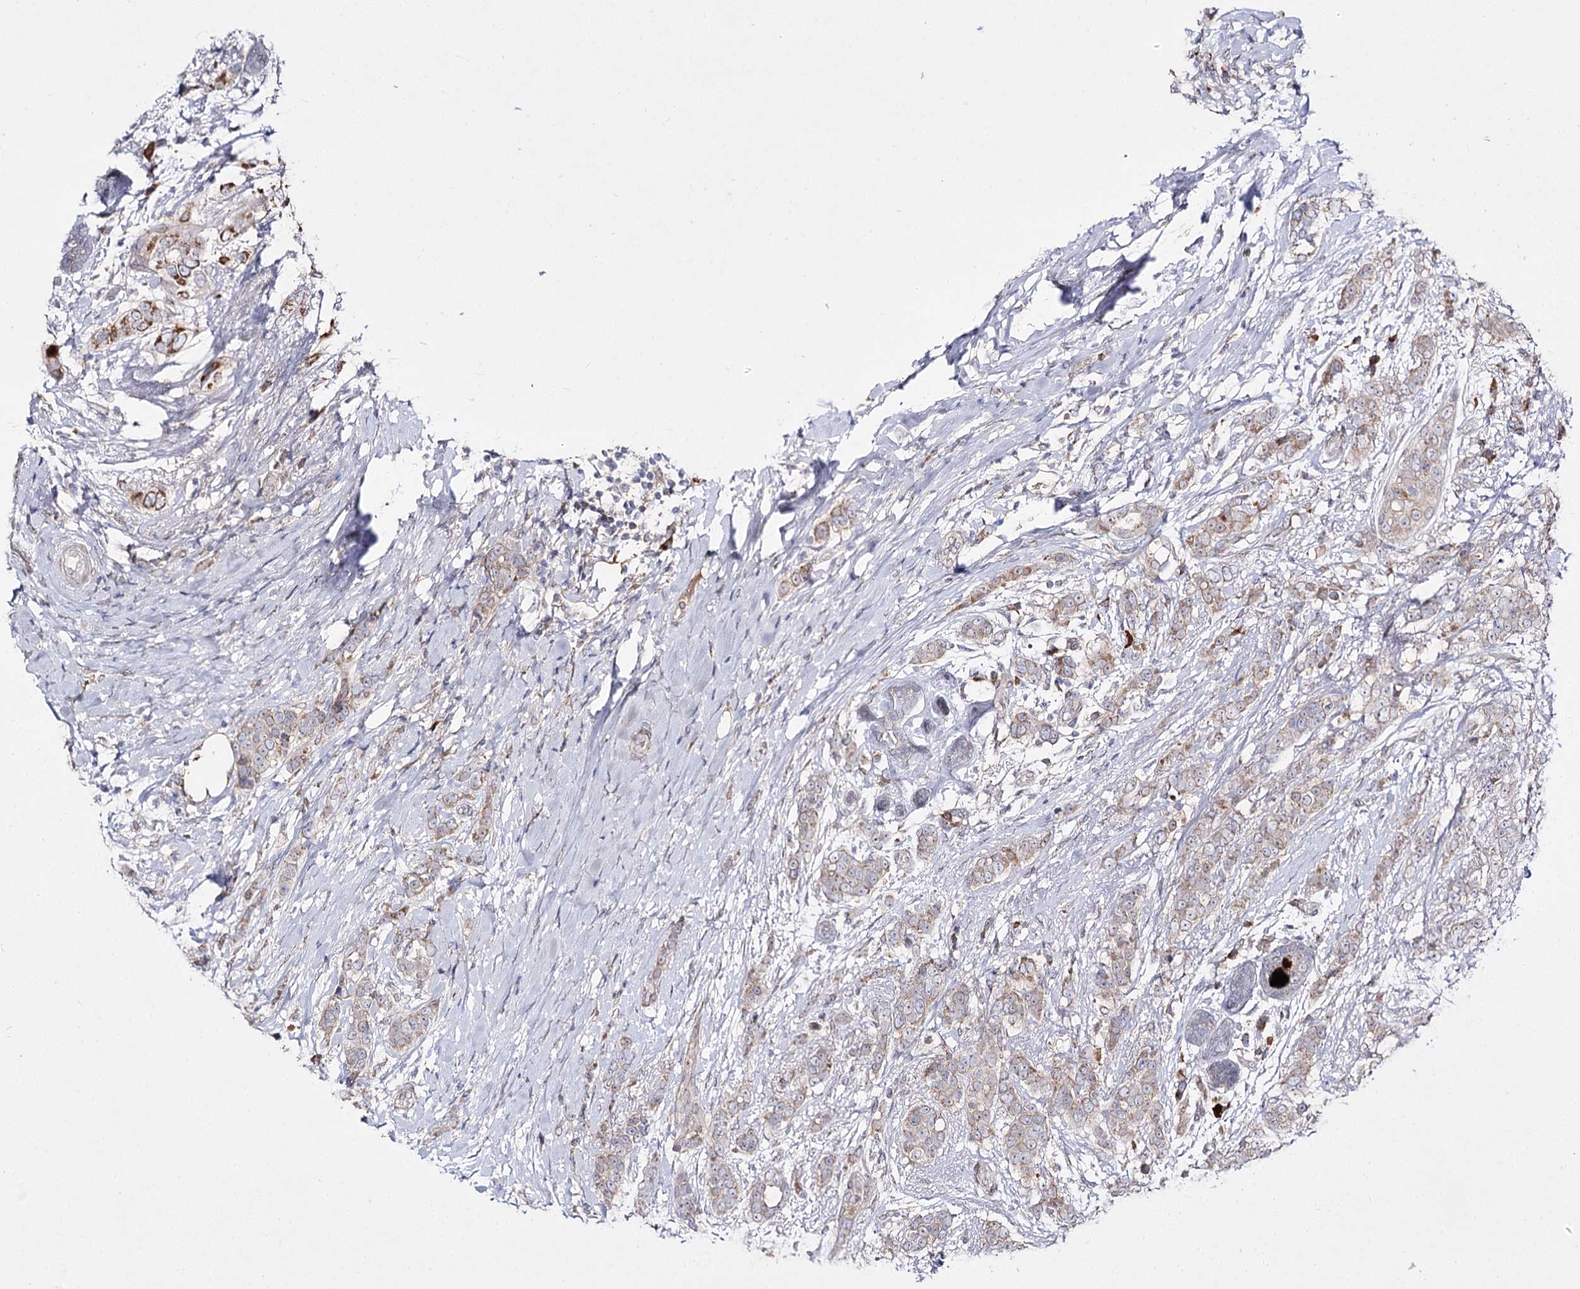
{"staining": {"intensity": "weak", "quantity": "25%-75%", "location": "cytoplasmic/membranous"}, "tissue": "breast cancer", "cell_type": "Tumor cells", "image_type": "cancer", "snomed": [{"axis": "morphology", "description": "Lobular carcinoma"}, {"axis": "topography", "description": "Breast"}], "caption": "Immunohistochemical staining of breast cancer displays low levels of weak cytoplasmic/membranous protein staining in about 25%-75% of tumor cells. (brown staining indicates protein expression, while blue staining denotes nuclei).", "gene": "C11orf80", "patient": {"sex": "female", "age": 51}}